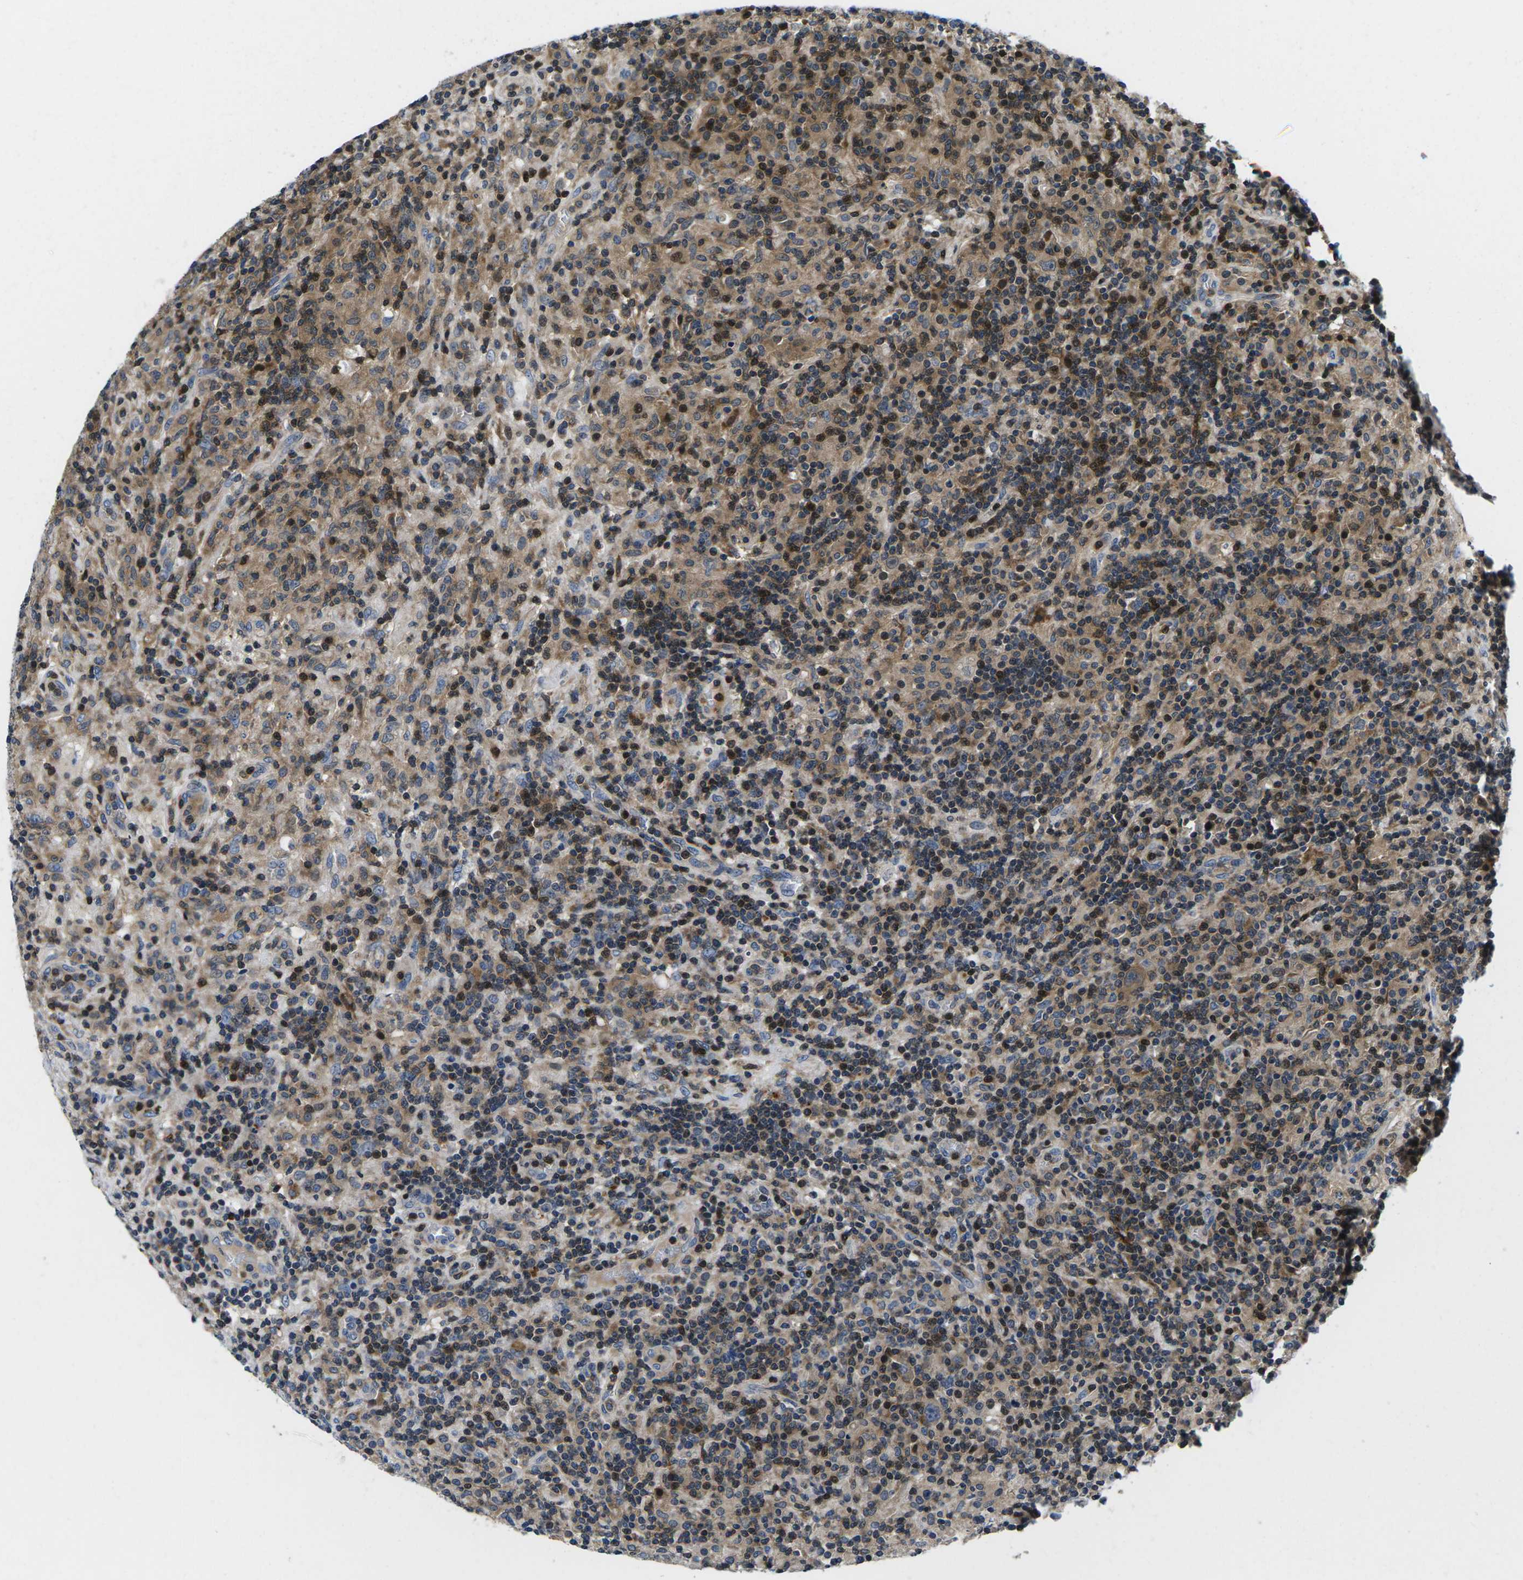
{"staining": {"intensity": "weak", "quantity": "25%-75%", "location": "cytoplasmic/membranous"}, "tissue": "lymphoma", "cell_type": "Tumor cells", "image_type": "cancer", "snomed": [{"axis": "morphology", "description": "Hodgkin's disease, NOS"}, {"axis": "topography", "description": "Lymph node"}], "caption": "Immunohistochemistry (IHC) histopathology image of neoplastic tissue: lymphoma stained using IHC demonstrates low levels of weak protein expression localized specifically in the cytoplasmic/membranous of tumor cells, appearing as a cytoplasmic/membranous brown color.", "gene": "PLCE1", "patient": {"sex": "male", "age": 70}}